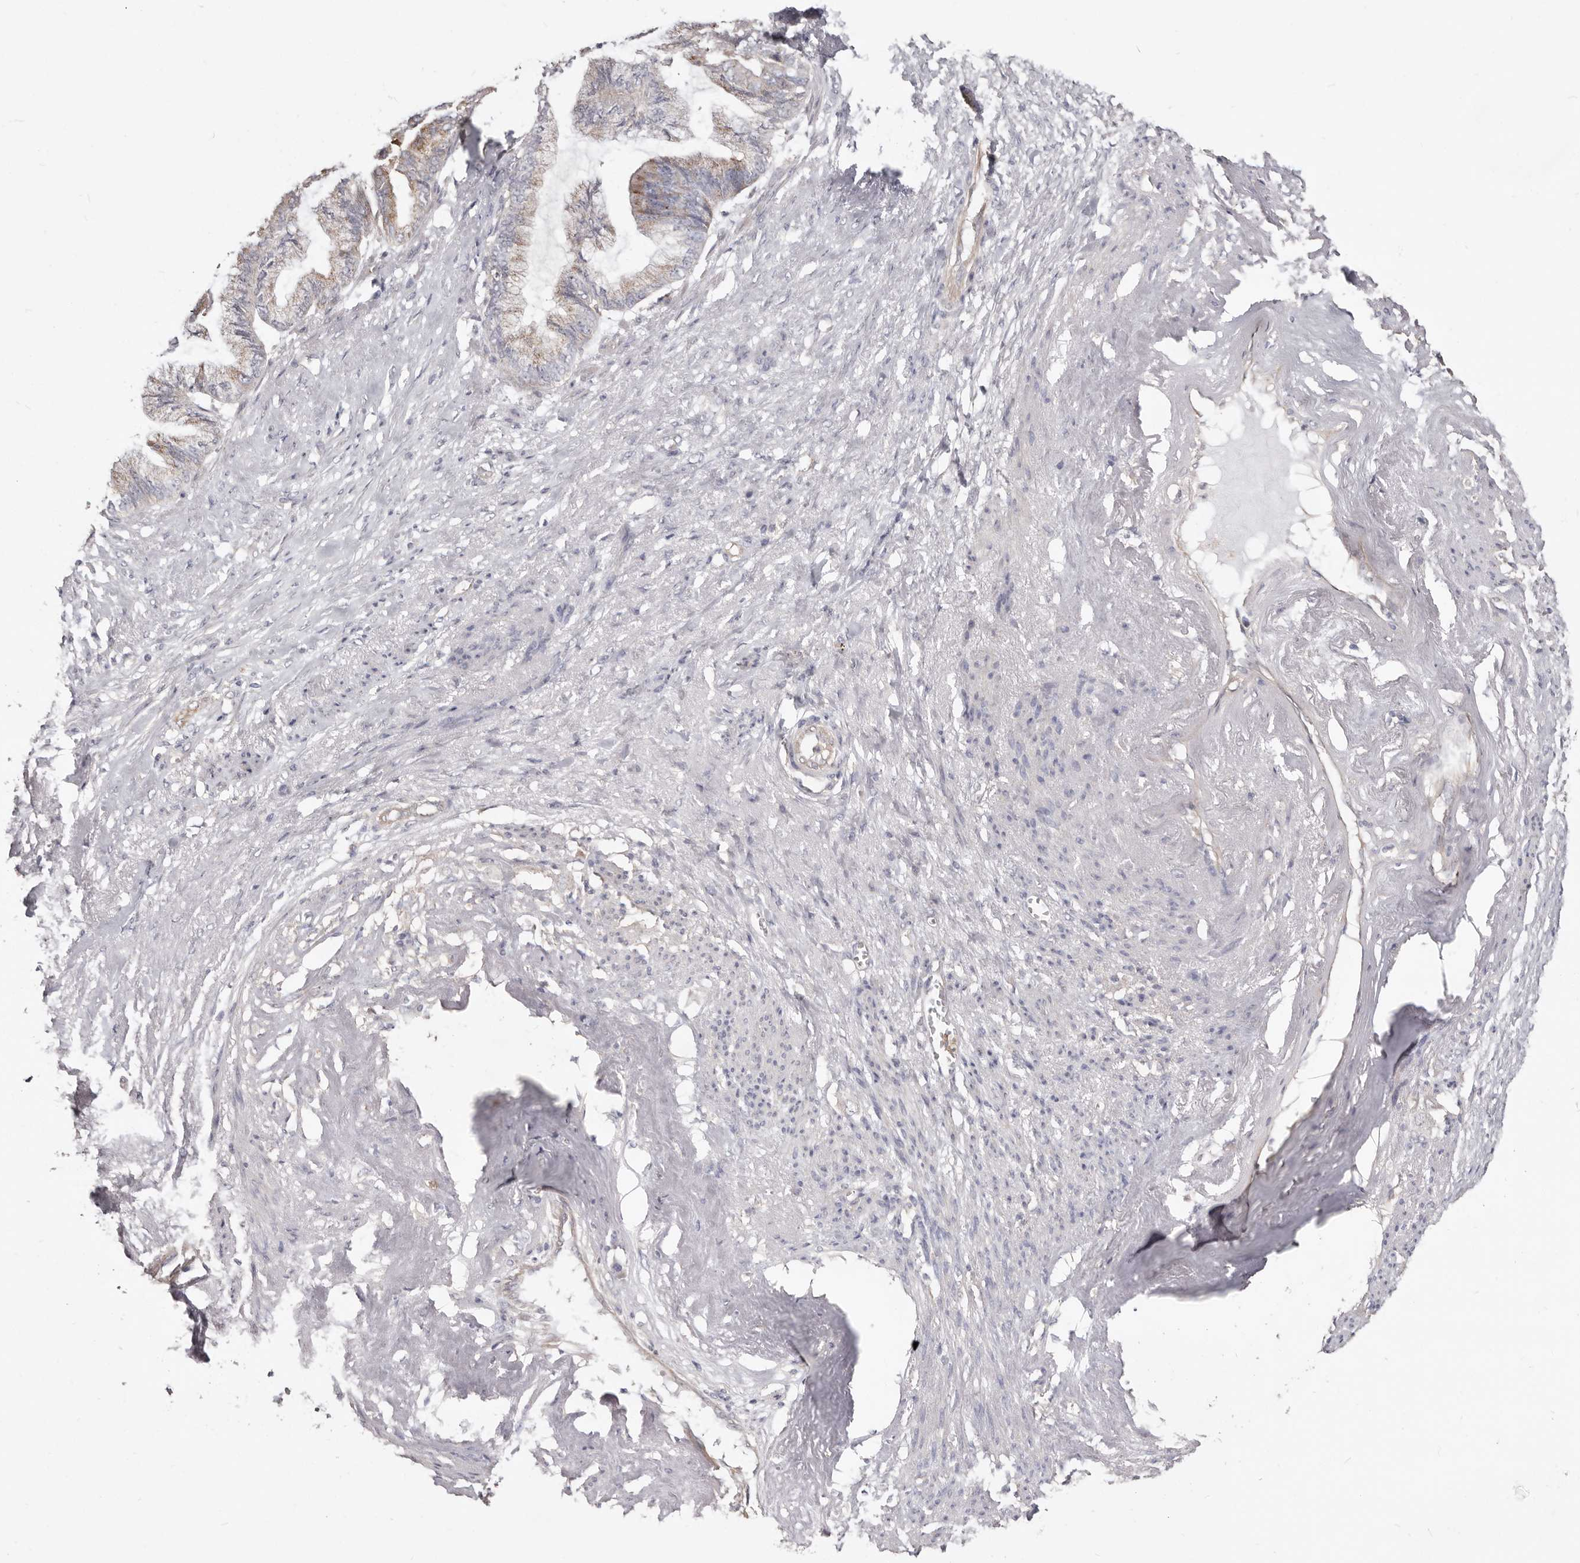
{"staining": {"intensity": "moderate", "quantity": "25%-75%", "location": "cytoplasmic/membranous"}, "tissue": "endometrial cancer", "cell_type": "Tumor cells", "image_type": "cancer", "snomed": [{"axis": "morphology", "description": "Adenocarcinoma, NOS"}, {"axis": "topography", "description": "Endometrium"}], "caption": "Protein expression by immunohistochemistry exhibits moderate cytoplasmic/membranous staining in approximately 25%-75% of tumor cells in endometrial adenocarcinoma.", "gene": "LRRC25", "patient": {"sex": "female", "age": 86}}